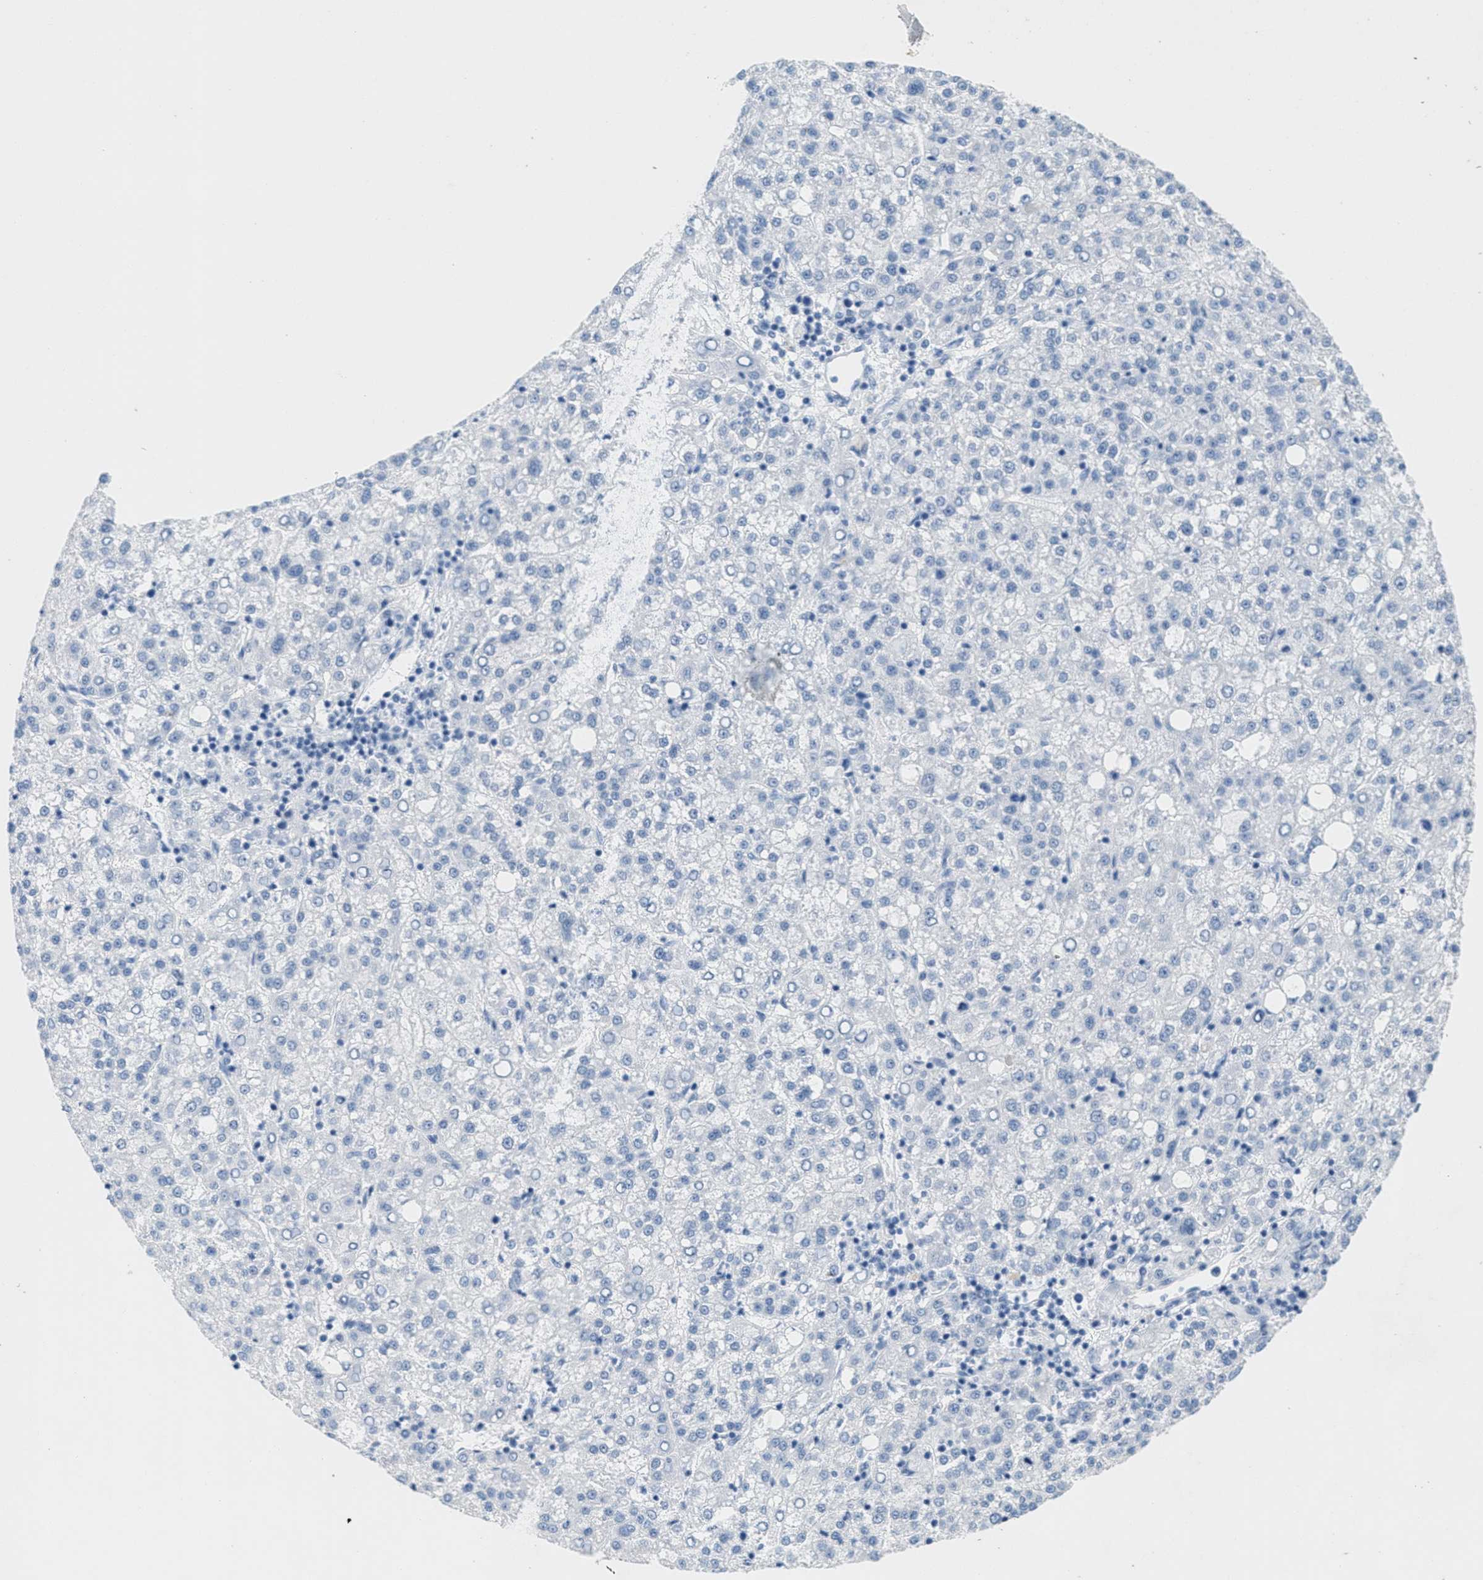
{"staining": {"intensity": "negative", "quantity": "none", "location": "none"}, "tissue": "liver cancer", "cell_type": "Tumor cells", "image_type": "cancer", "snomed": [{"axis": "morphology", "description": "Carcinoma, Hepatocellular, NOS"}, {"axis": "topography", "description": "Liver"}], "caption": "Immunohistochemistry of human liver hepatocellular carcinoma exhibits no staining in tumor cells.", "gene": "GPM6A", "patient": {"sex": "female", "age": 58}}